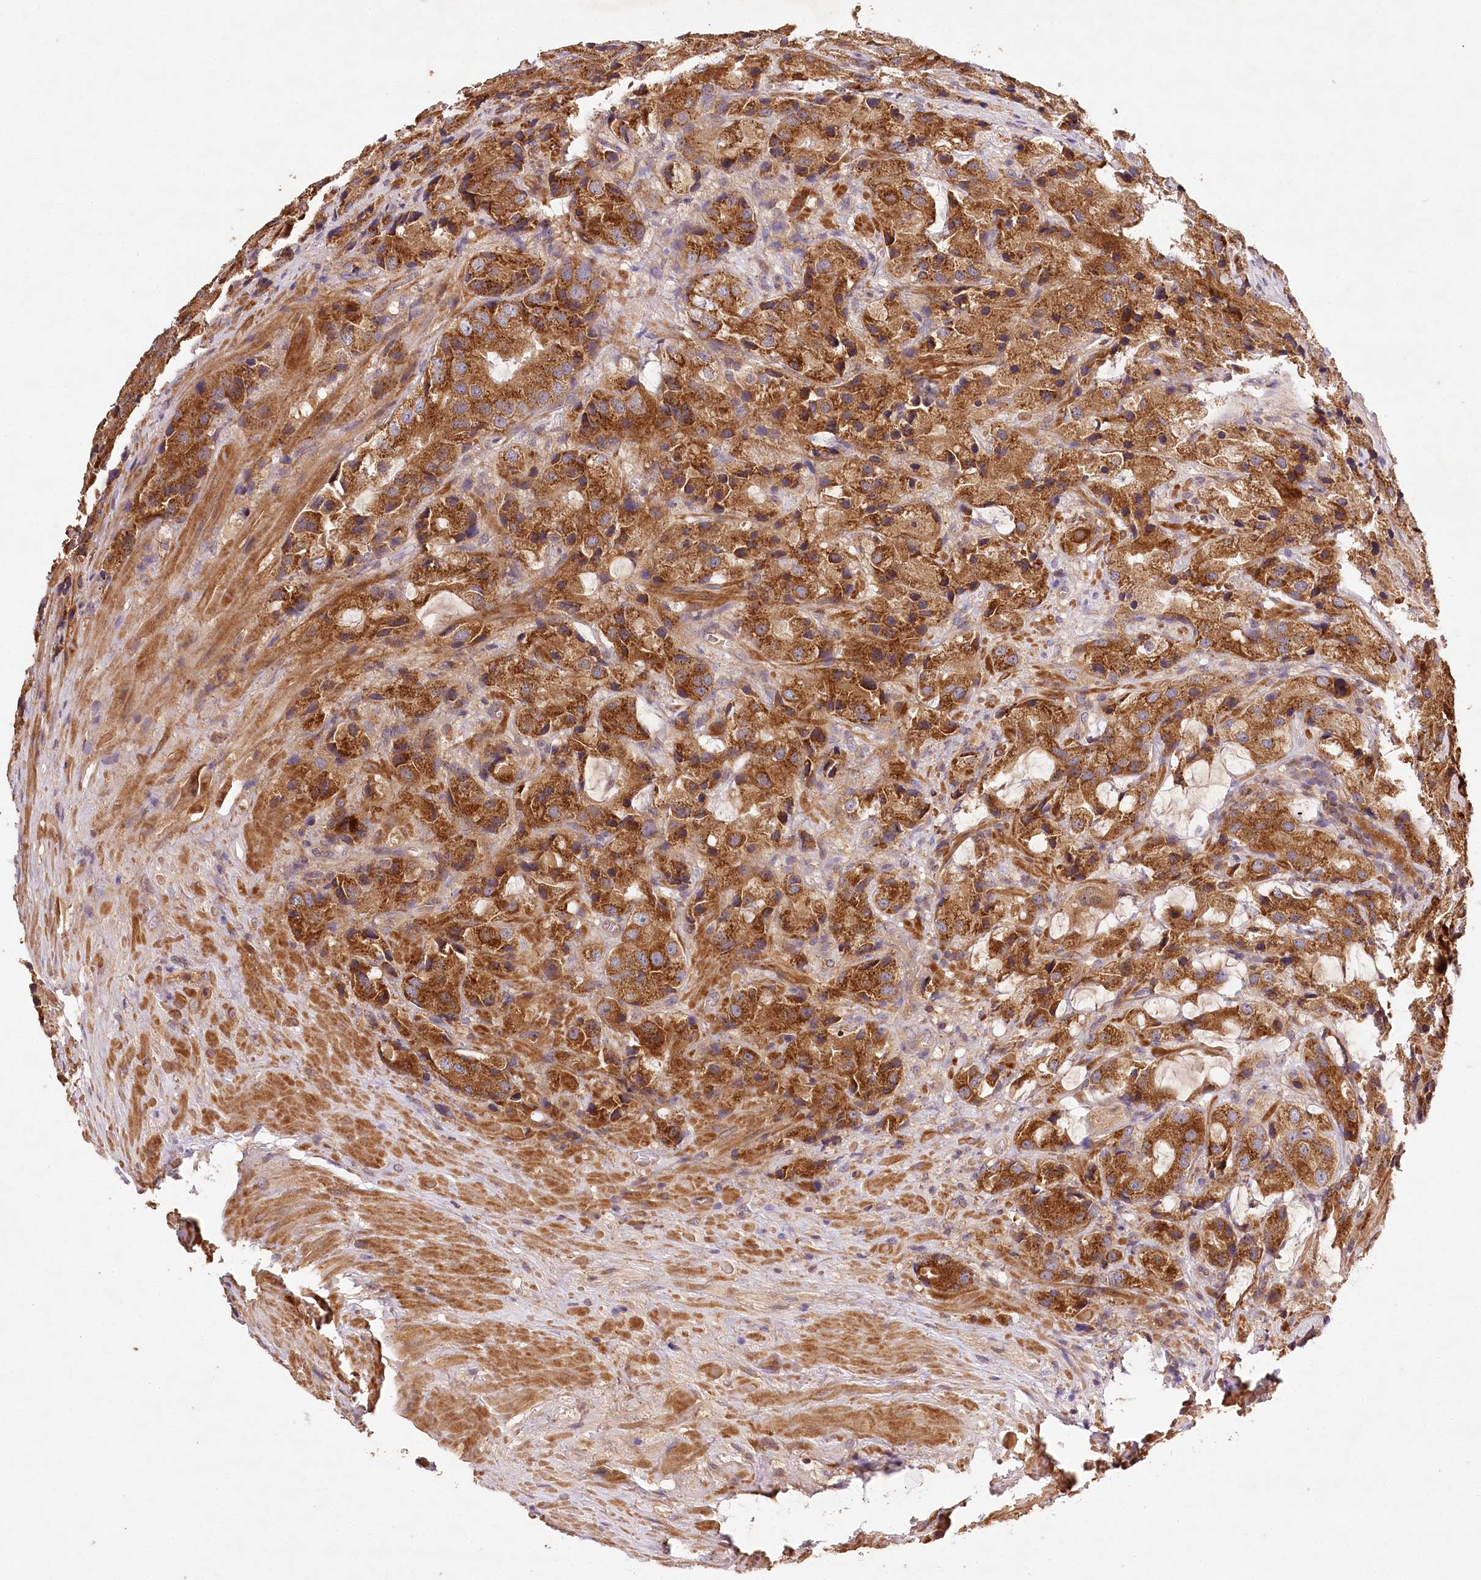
{"staining": {"intensity": "strong", "quantity": ">75%", "location": "cytoplasmic/membranous"}, "tissue": "prostate cancer", "cell_type": "Tumor cells", "image_type": "cancer", "snomed": [{"axis": "morphology", "description": "Adenocarcinoma, High grade"}, {"axis": "topography", "description": "Prostate"}], "caption": "Strong cytoplasmic/membranous expression for a protein is present in approximately >75% of tumor cells of prostate high-grade adenocarcinoma using immunohistochemistry.", "gene": "LSS", "patient": {"sex": "male", "age": 70}}